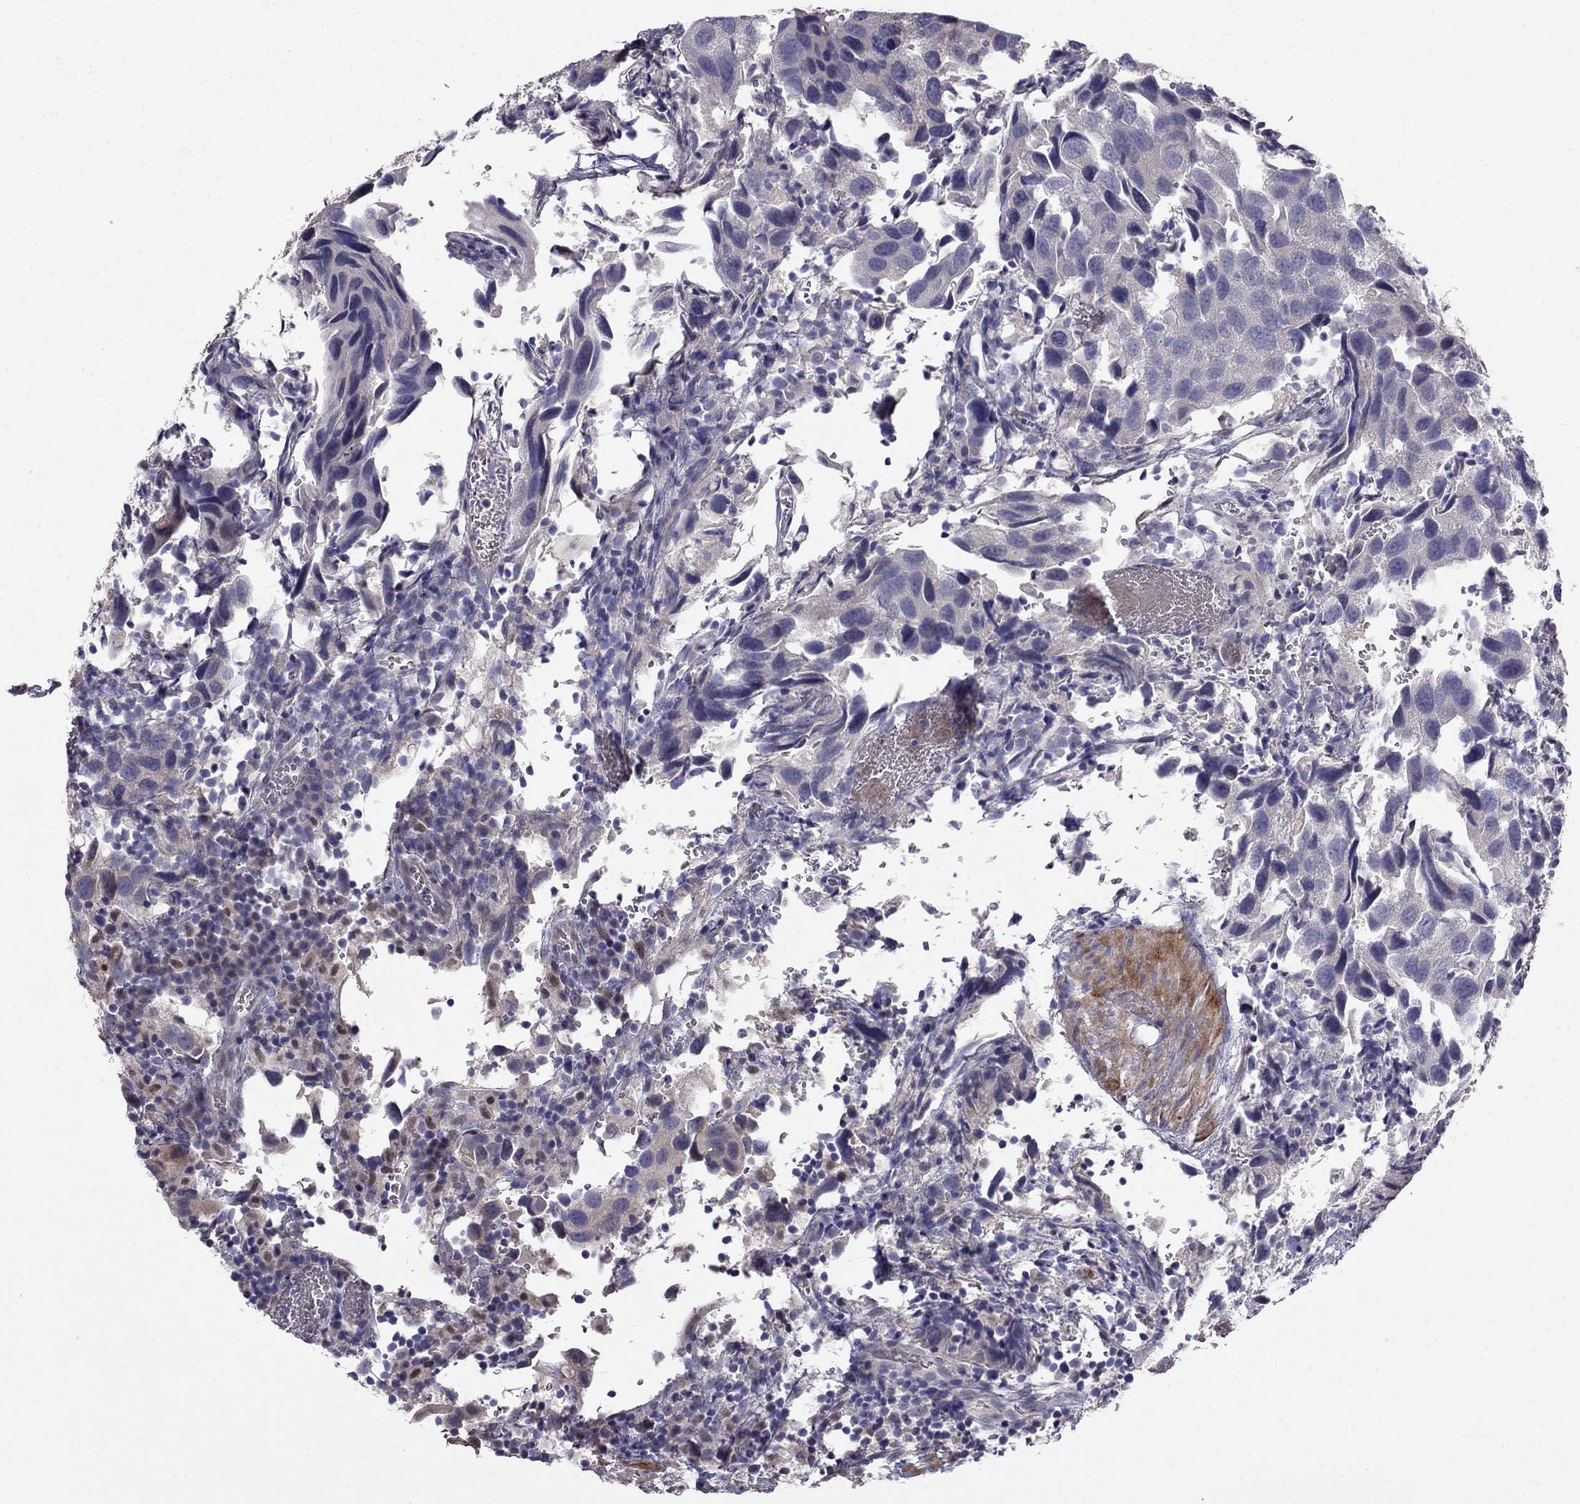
{"staining": {"intensity": "negative", "quantity": "none", "location": "none"}, "tissue": "urothelial cancer", "cell_type": "Tumor cells", "image_type": "cancer", "snomed": [{"axis": "morphology", "description": "Urothelial carcinoma, High grade"}, {"axis": "topography", "description": "Urinary bladder"}], "caption": "Immunohistochemical staining of urothelial cancer displays no significant staining in tumor cells.", "gene": "LRRC39", "patient": {"sex": "male", "age": 79}}